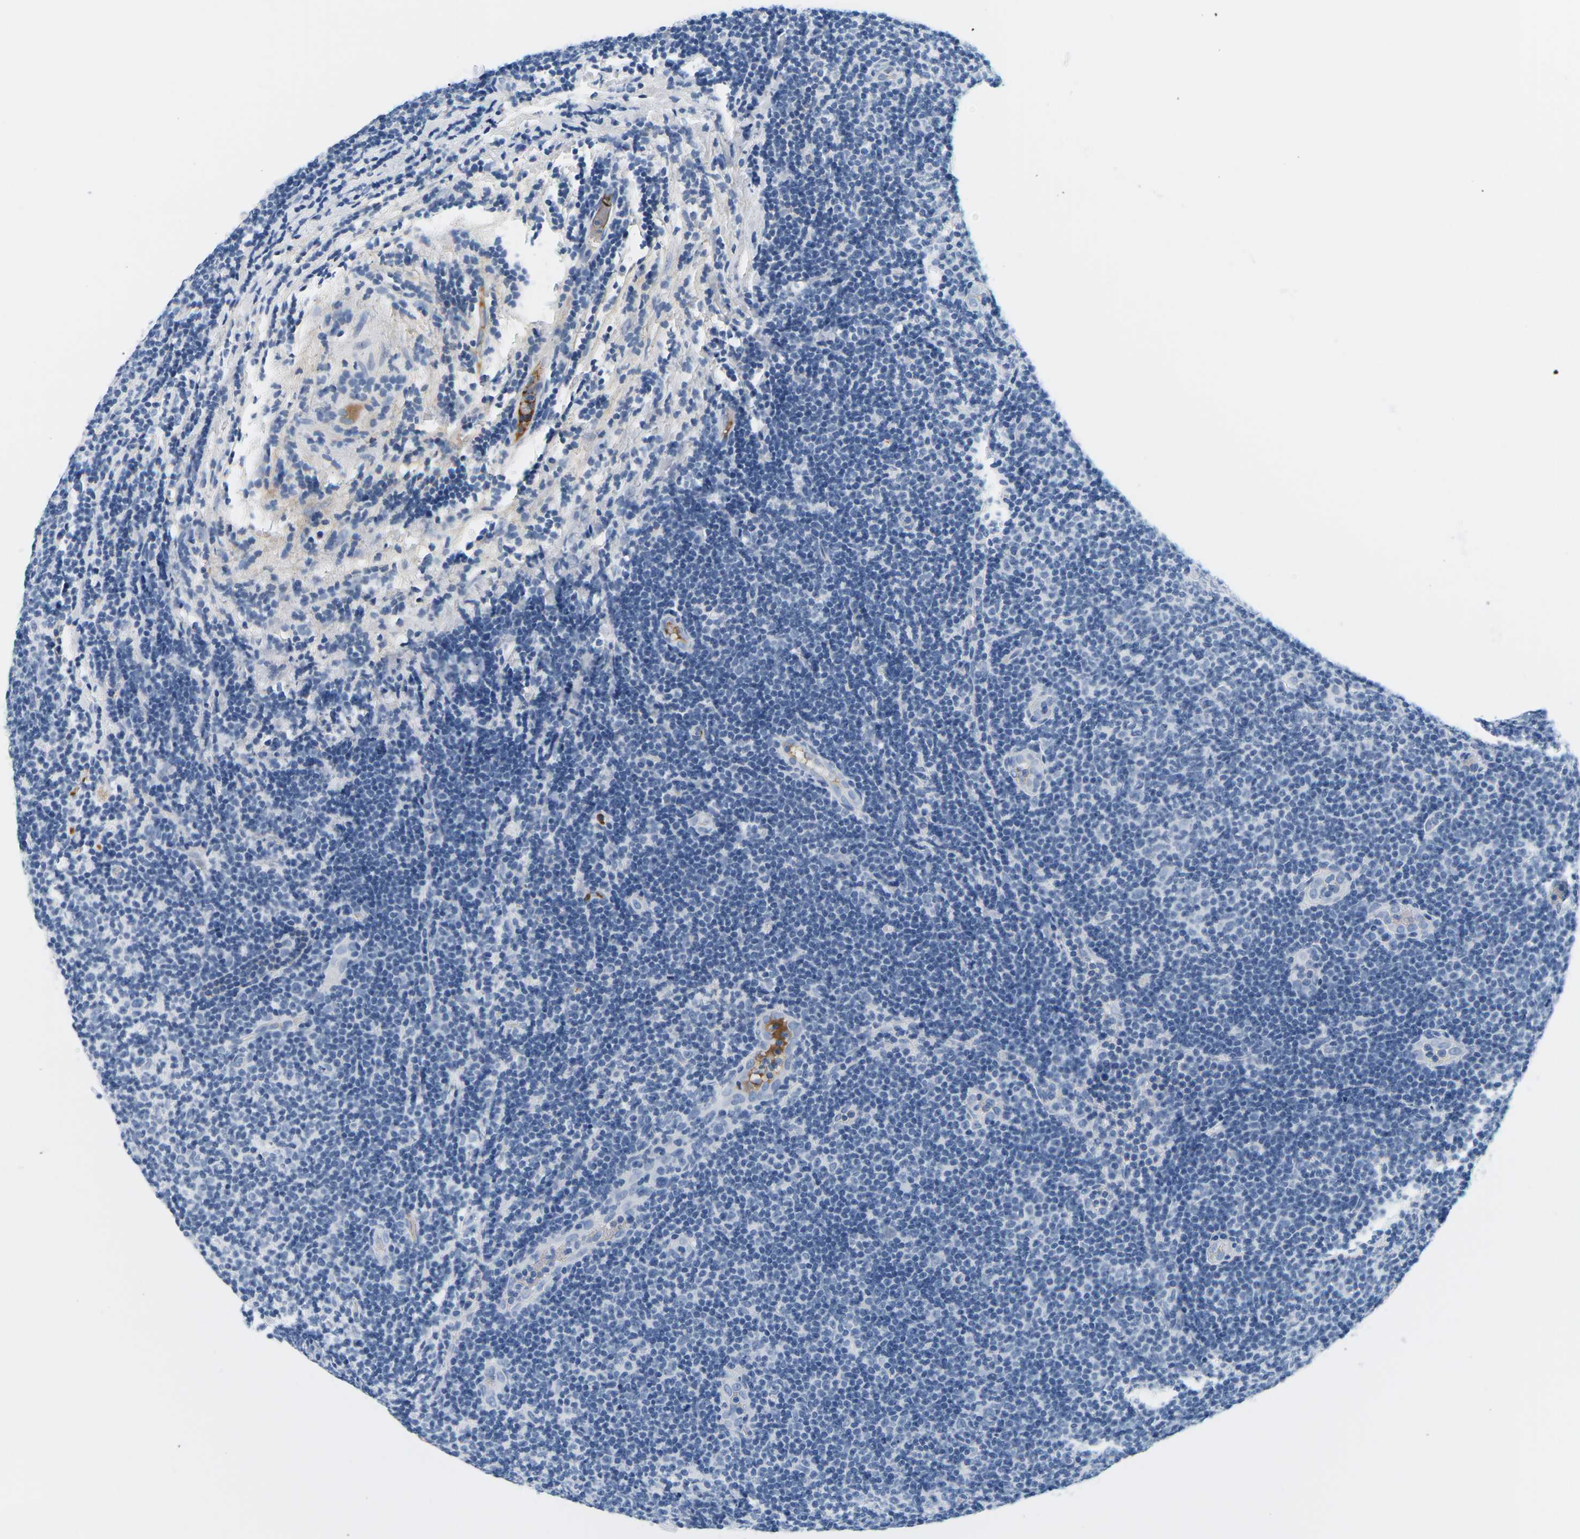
{"staining": {"intensity": "negative", "quantity": "none", "location": "none"}, "tissue": "lymphoma", "cell_type": "Tumor cells", "image_type": "cancer", "snomed": [{"axis": "morphology", "description": "Malignant lymphoma, non-Hodgkin's type, Low grade"}, {"axis": "topography", "description": "Lymph node"}], "caption": "The immunohistochemistry image has no significant expression in tumor cells of low-grade malignant lymphoma, non-Hodgkin's type tissue.", "gene": "APOB", "patient": {"sex": "male", "age": 83}}